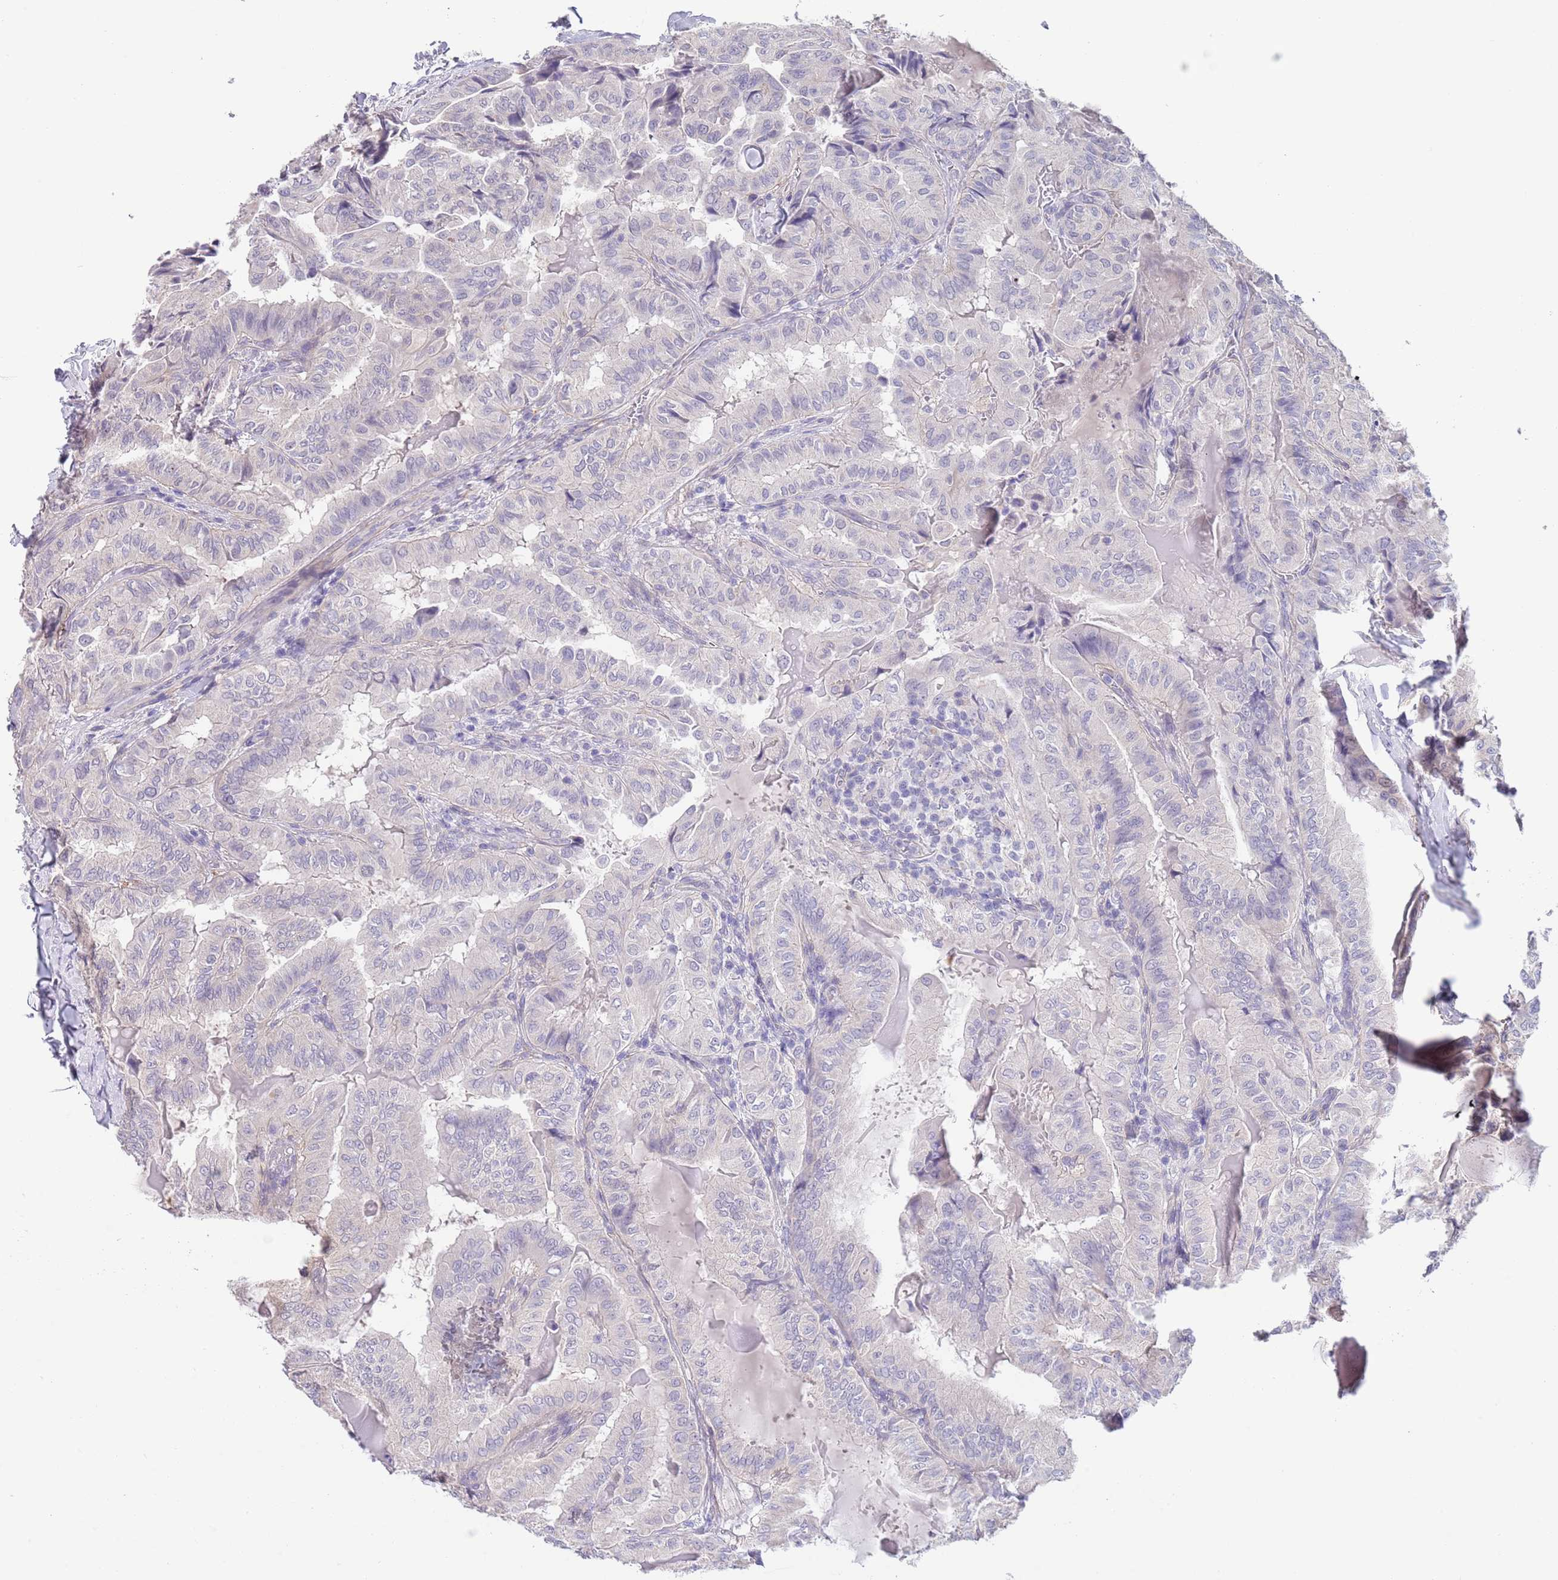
{"staining": {"intensity": "negative", "quantity": "none", "location": "none"}, "tissue": "thyroid cancer", "cell_type": "Tumor cells", "image_type": "cancer", "snomed": [{"axis": "morphology", "description": "Papillary adenocarcinoma, NOS"}, {"axis": "topography", "description": "Thyroid gland"}], "caption": "There is no significant staining in tumor cells of thyroid cancer.", "gene": "RNF169", "patient": {"sex": "female", "age": 68}}